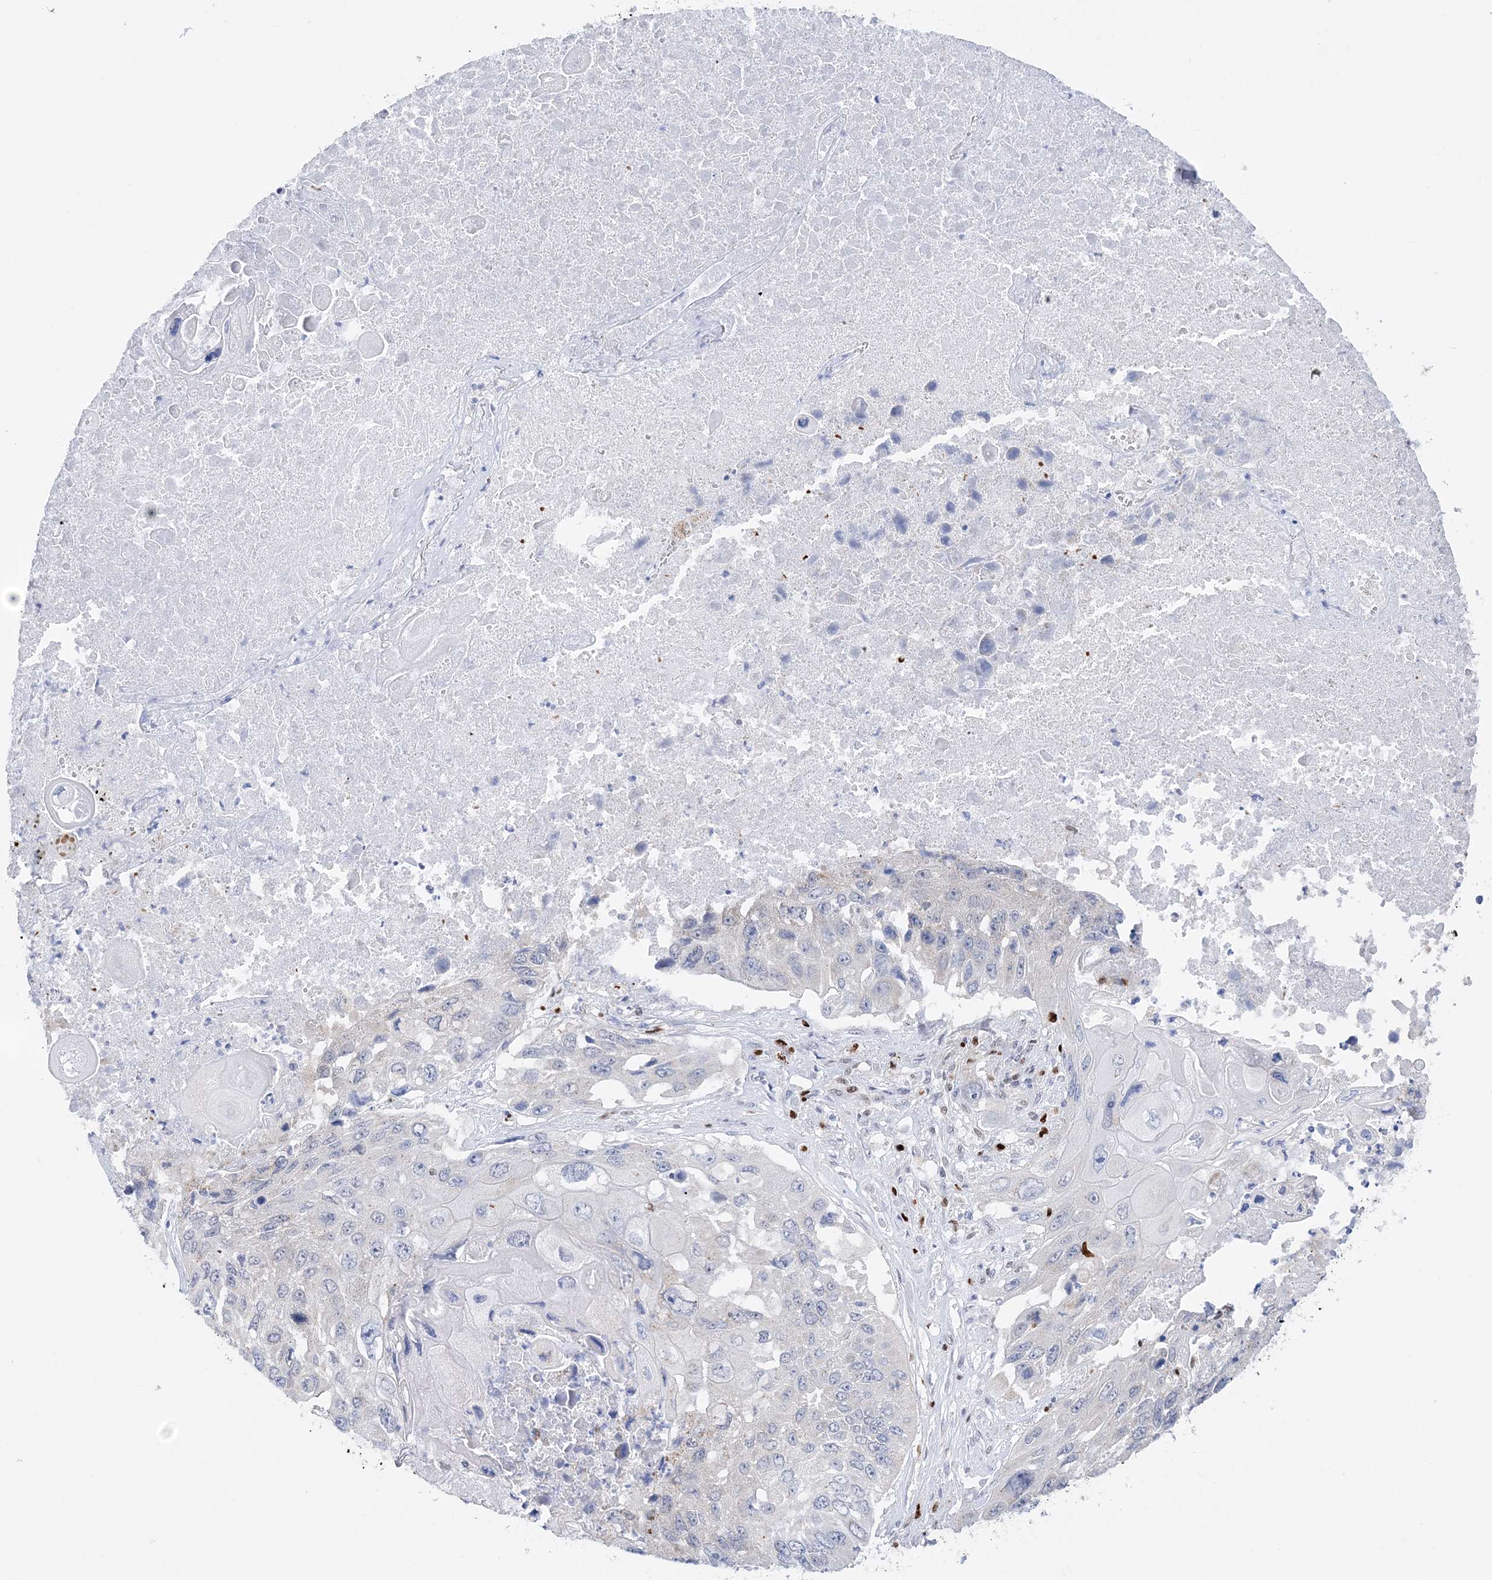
{"staining": {"intensity": "negative", "quantity": "none", "location": "none"}, "tissue": "lung cancer", "cell_type": "Tumor cells", "image_type": "cancer", "snomed": [{"axis": "morphology", "description": "Squamous cell carcinoma, NOS"}, {"axis": "topography", "description": "Lung"}], "caption": "Protein analysis of lung cancer (squamous cell carcinoma) reveals no significant staining in tumor cells.", "gene": "NIT2", "patient": {"sex": "male", "age": 61}}